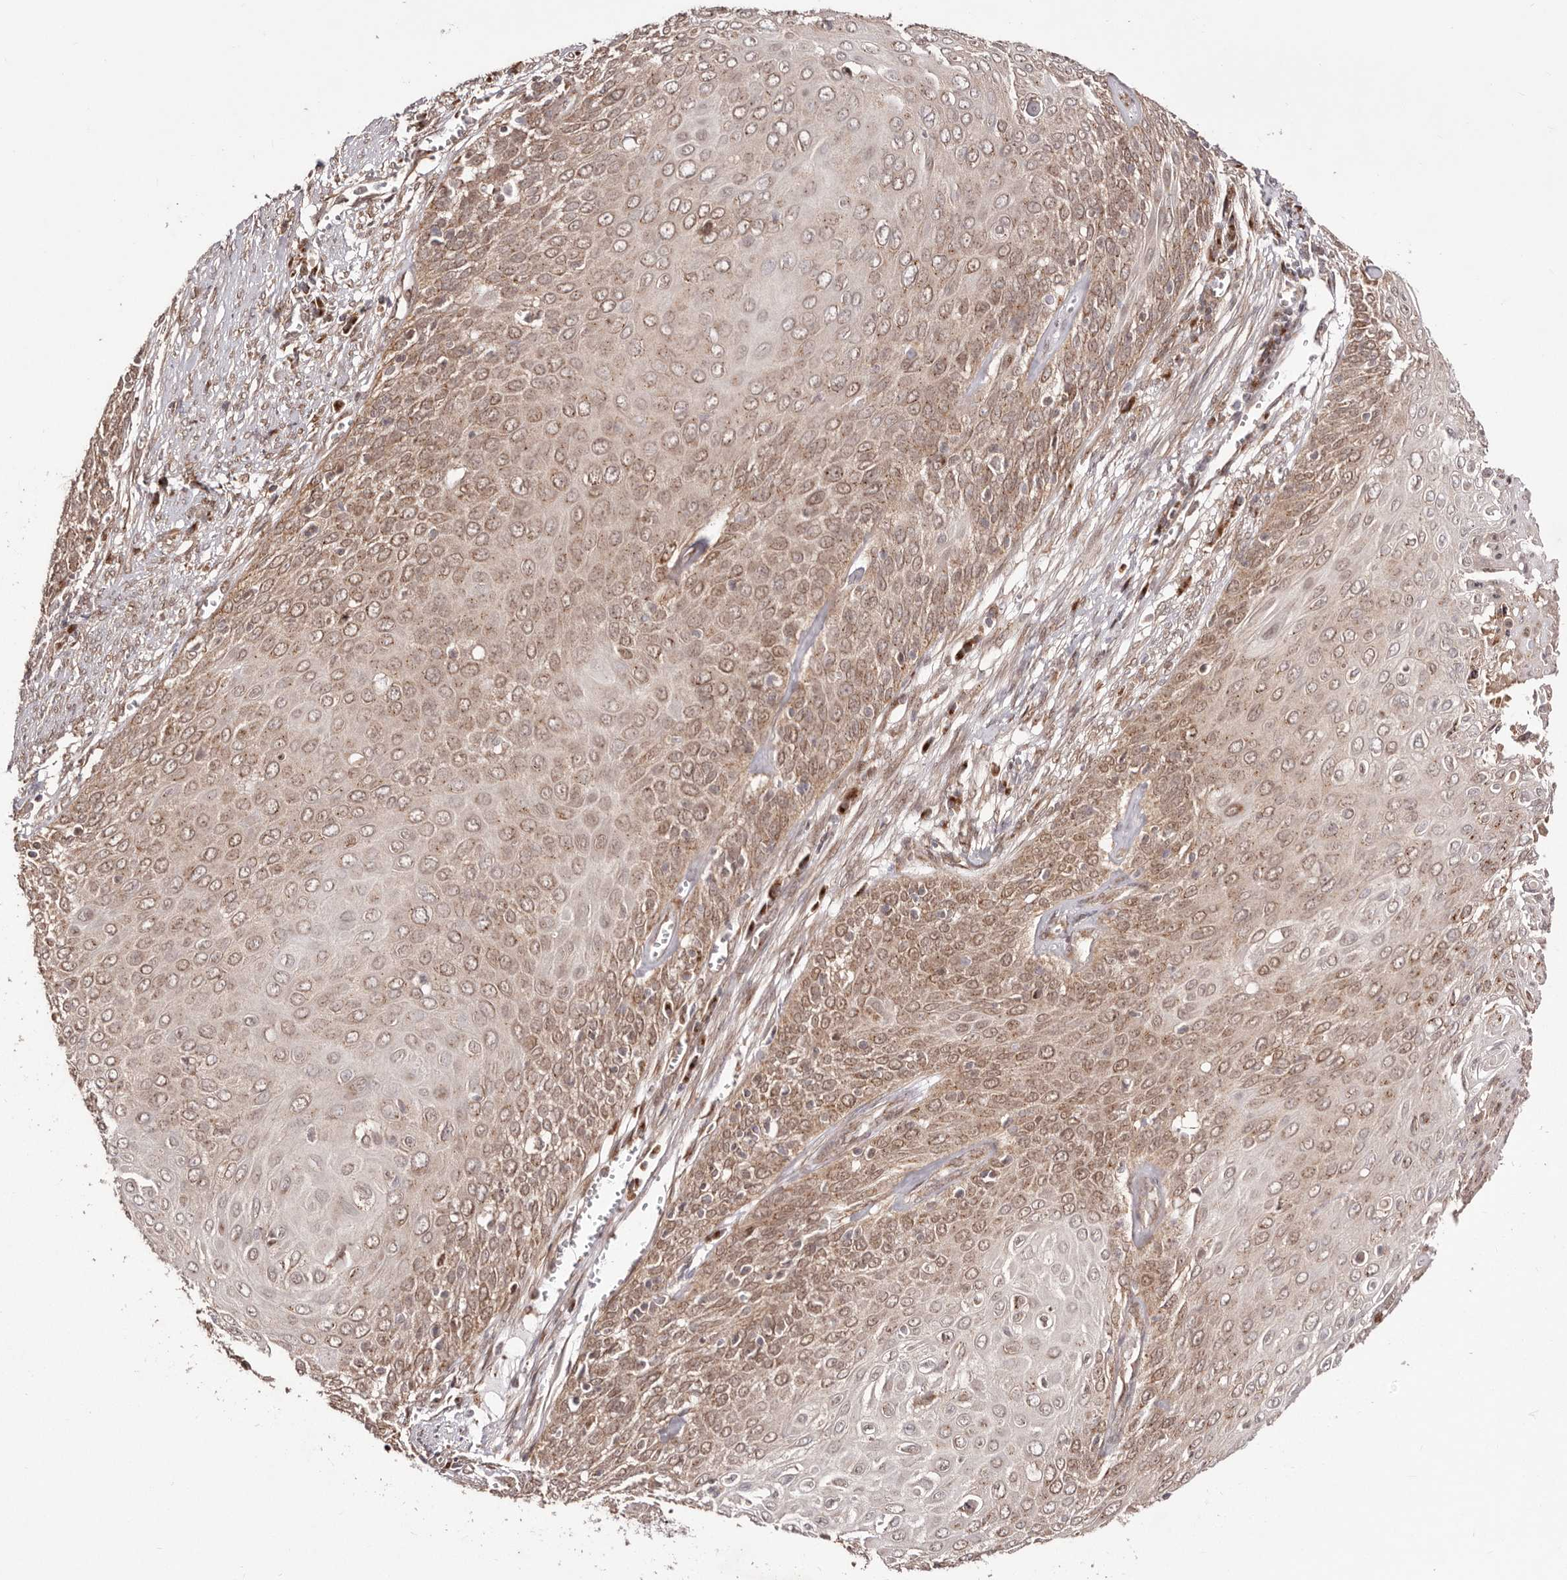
{"staining": {"intensity": "moderate", "quantity": ">75%", "location": "cytoplasmic/membranous,nuclear"}, "tissue": "cervical cancer", "cell_type": "Tumor cells", "image_type": "cancer", "snomed": [{"axis": "morphology", "description": "Squamous cell carcinoma, NOS"}, {"axis": "topography", "description": "Cervix"}], "caption": "Cervical cancer stained for a protein displays moderate cytoplasmic/membranous and nuclear positivity in tumor cells.", "gene": "EGR3", "patient": {"sex": "female", "age": 39}}